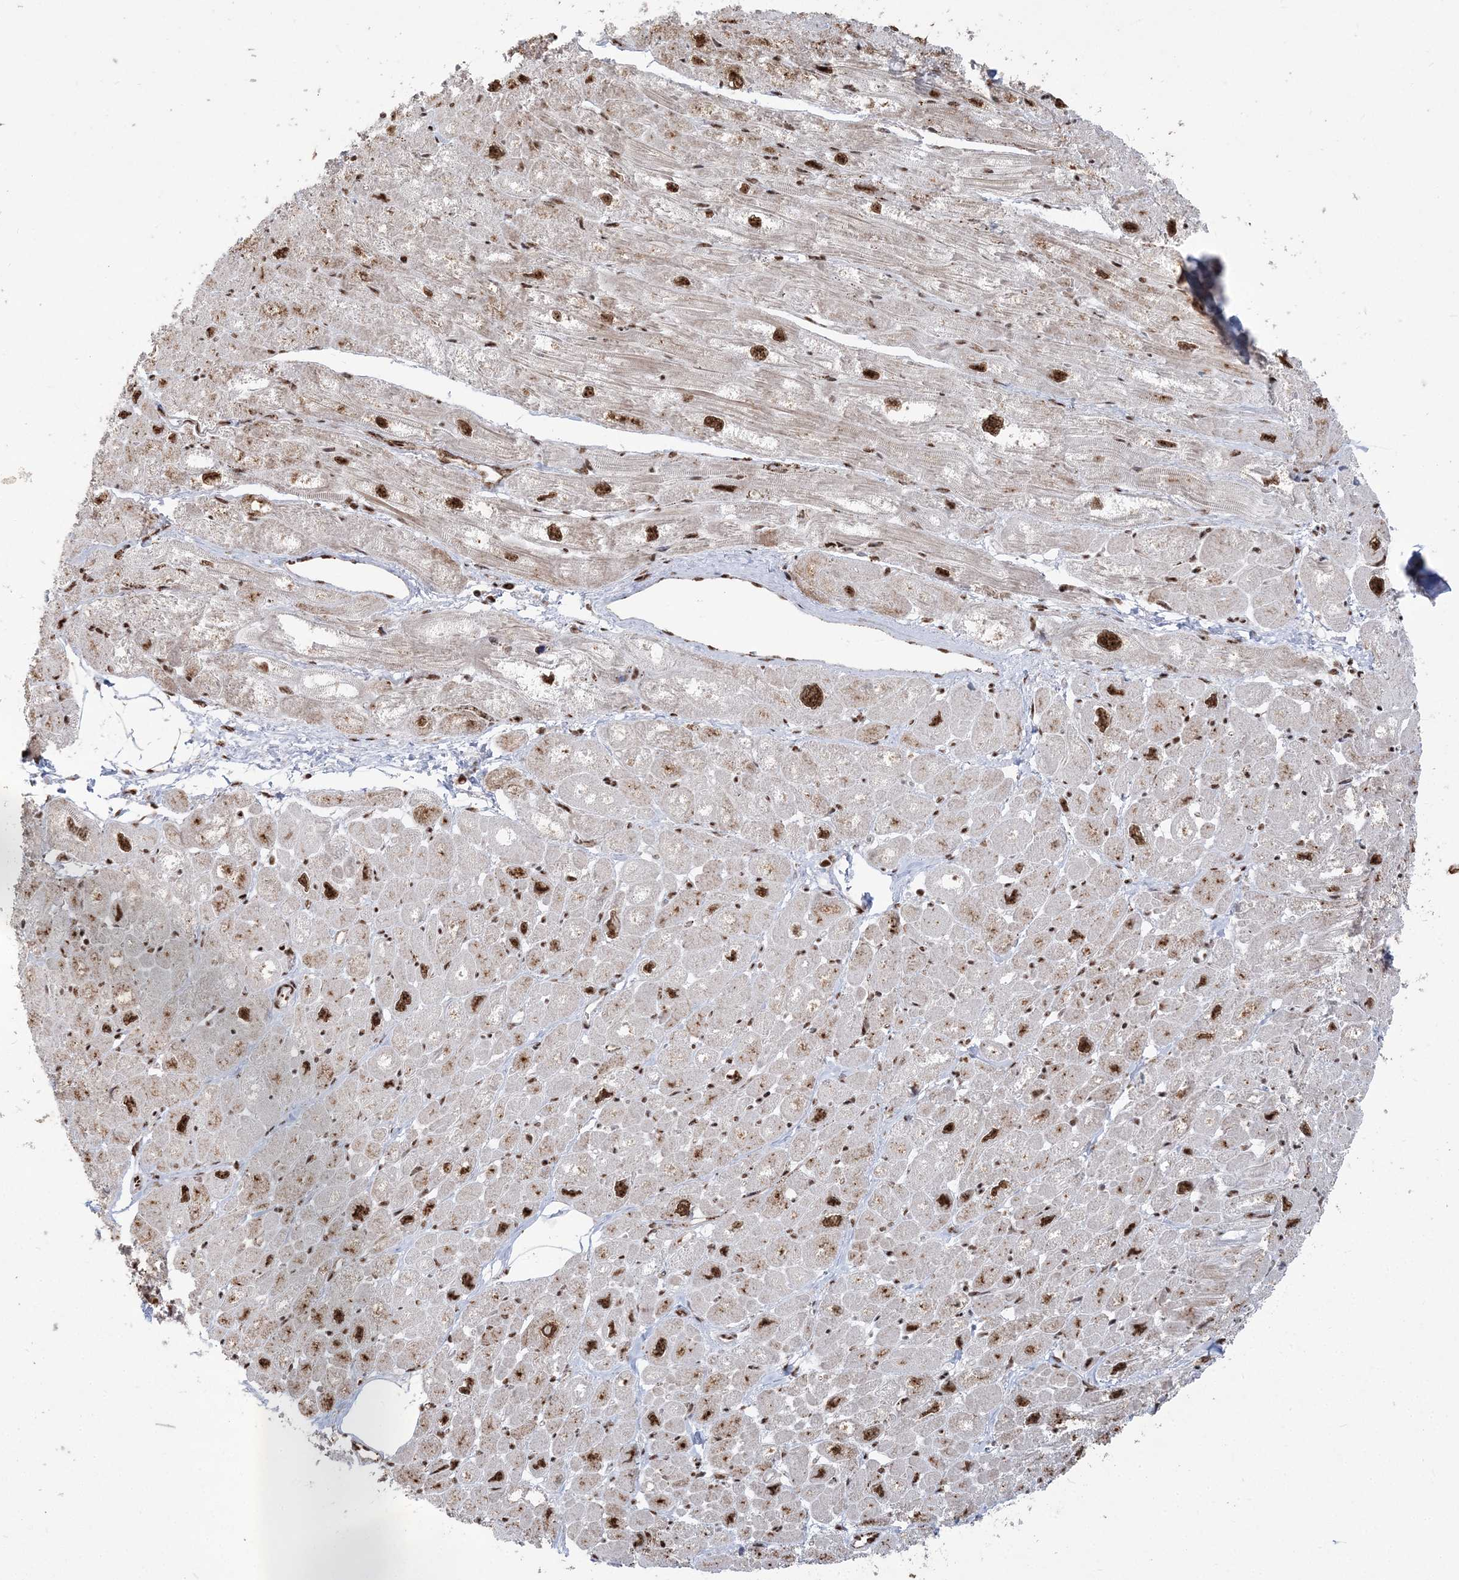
{"staining": {"intensity": "strong", "quantity": ">75%", "location": "nuclear"}, "tissue": "heart muscle", "cell_type": "Cardiomyocytes", "image_type": "normal", "snomed": [{"axis": "morphology", "description": "Normal tissue, NOS"}, {"axis": "topography", "description": "Heart"}], "caption": "DAB immunohistochemical staining of benign human heart muscle displays strong nuclear protein expression in approximately >75% of cardiomyocytes.", "gene": "RBM17", "patient": {"sex": "male", "age": 50}}